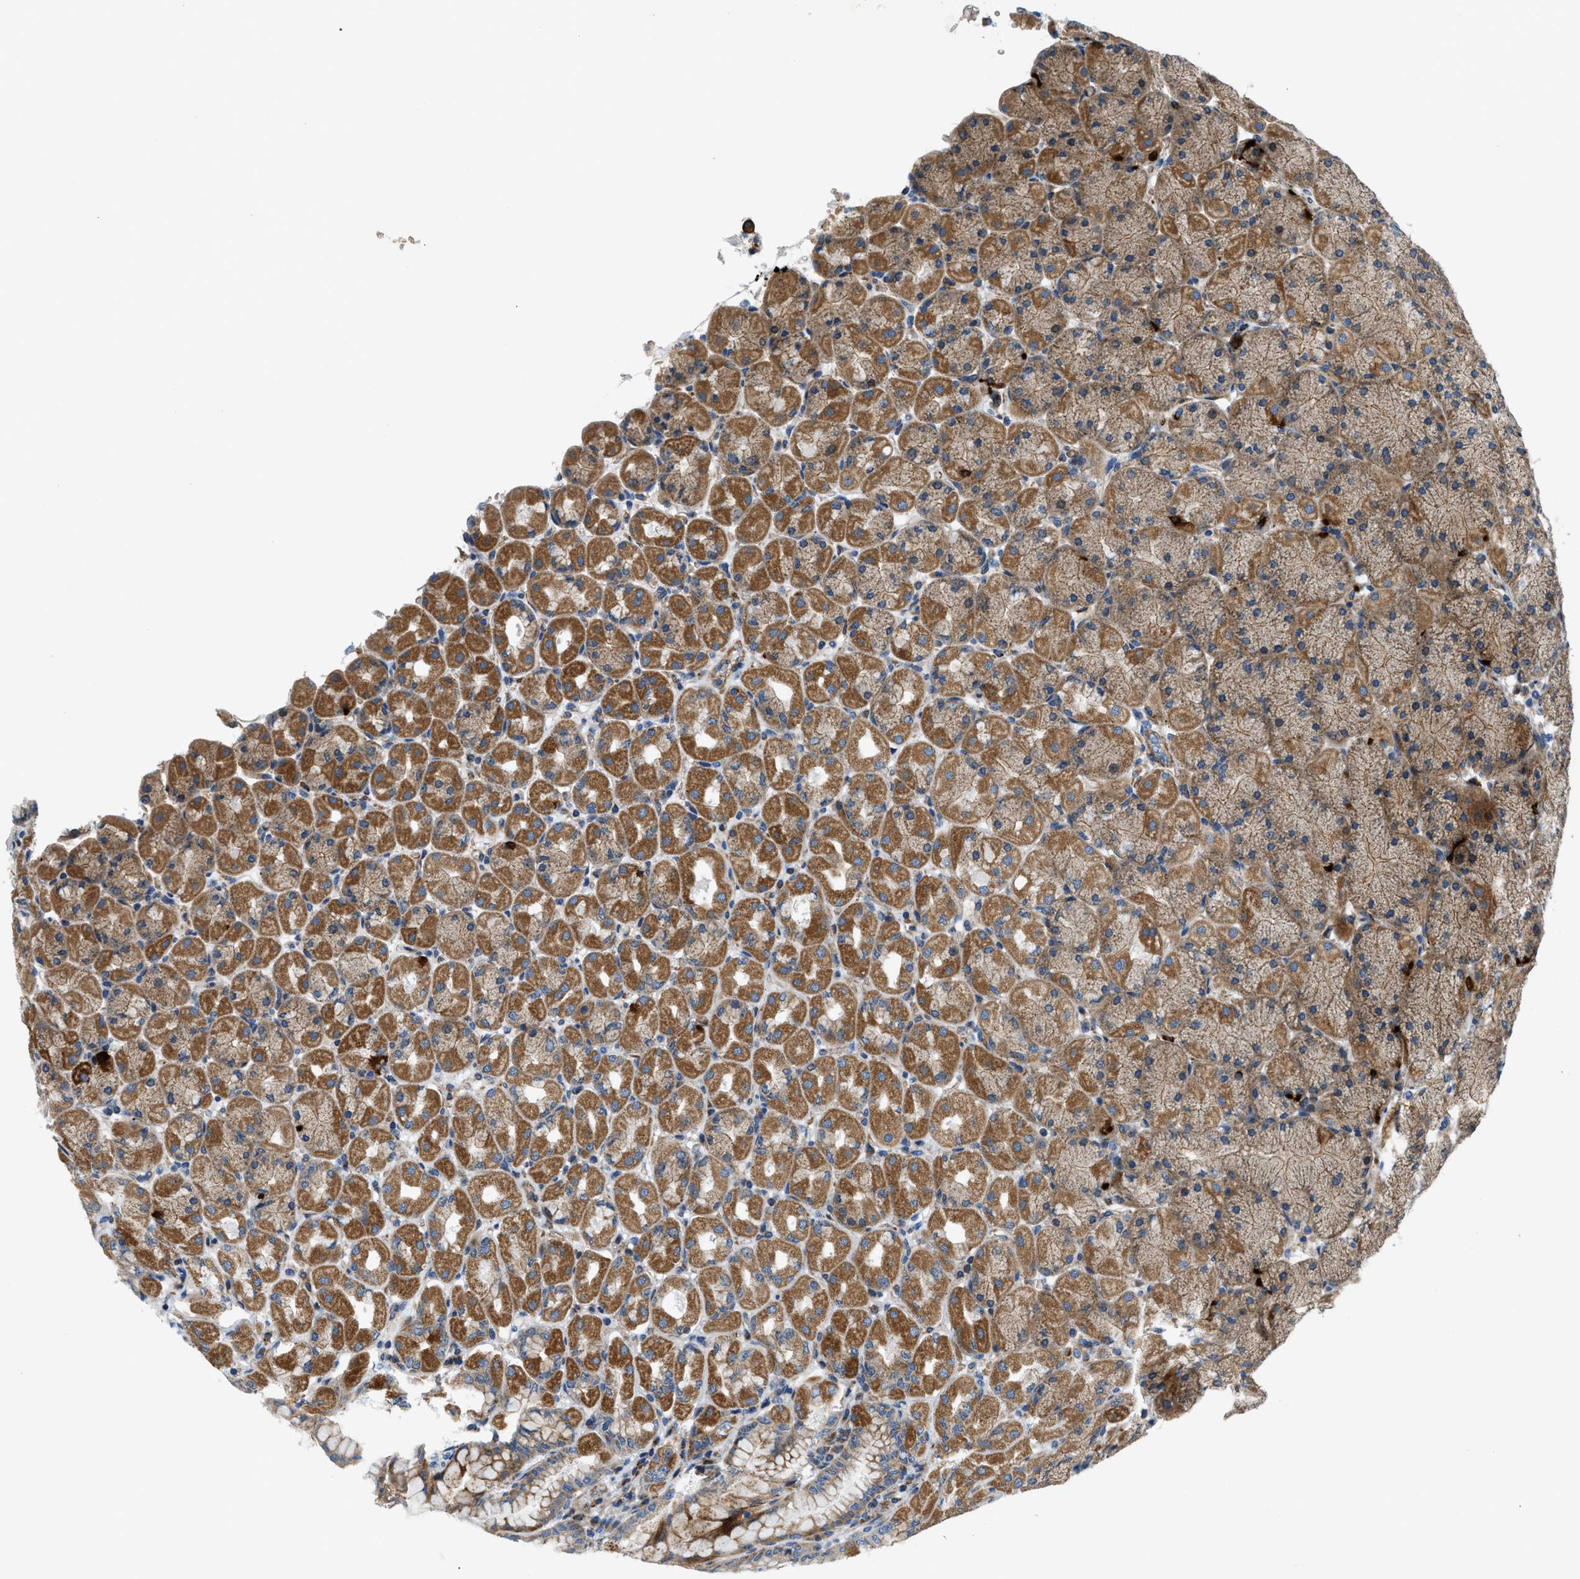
{"staining": {"intensity": "moderate", "quantity": ">75%", "location": "cytoplasmic/membranous"}, "tissue": "stomach", "cell_type": "Glandular cells", "image_type": "normal", "snomed": [{"axis": "morphology", "description": "Normal tissue, NOS"}, {"axis": "topography", "description": "Stomach, upper"}], "caption": "High-magnification brightfield microscopy of benign stomach stained with DAB (3,3'-diaminobenzidine) (brown) and counterstained with hematoxylin (blue). glandular cells exhibit moderate cytoplasmic/membranous expression is seen in about>75% of cells.", "gene": "DHODH", "patient": {"sex": "female", "age": 56}}